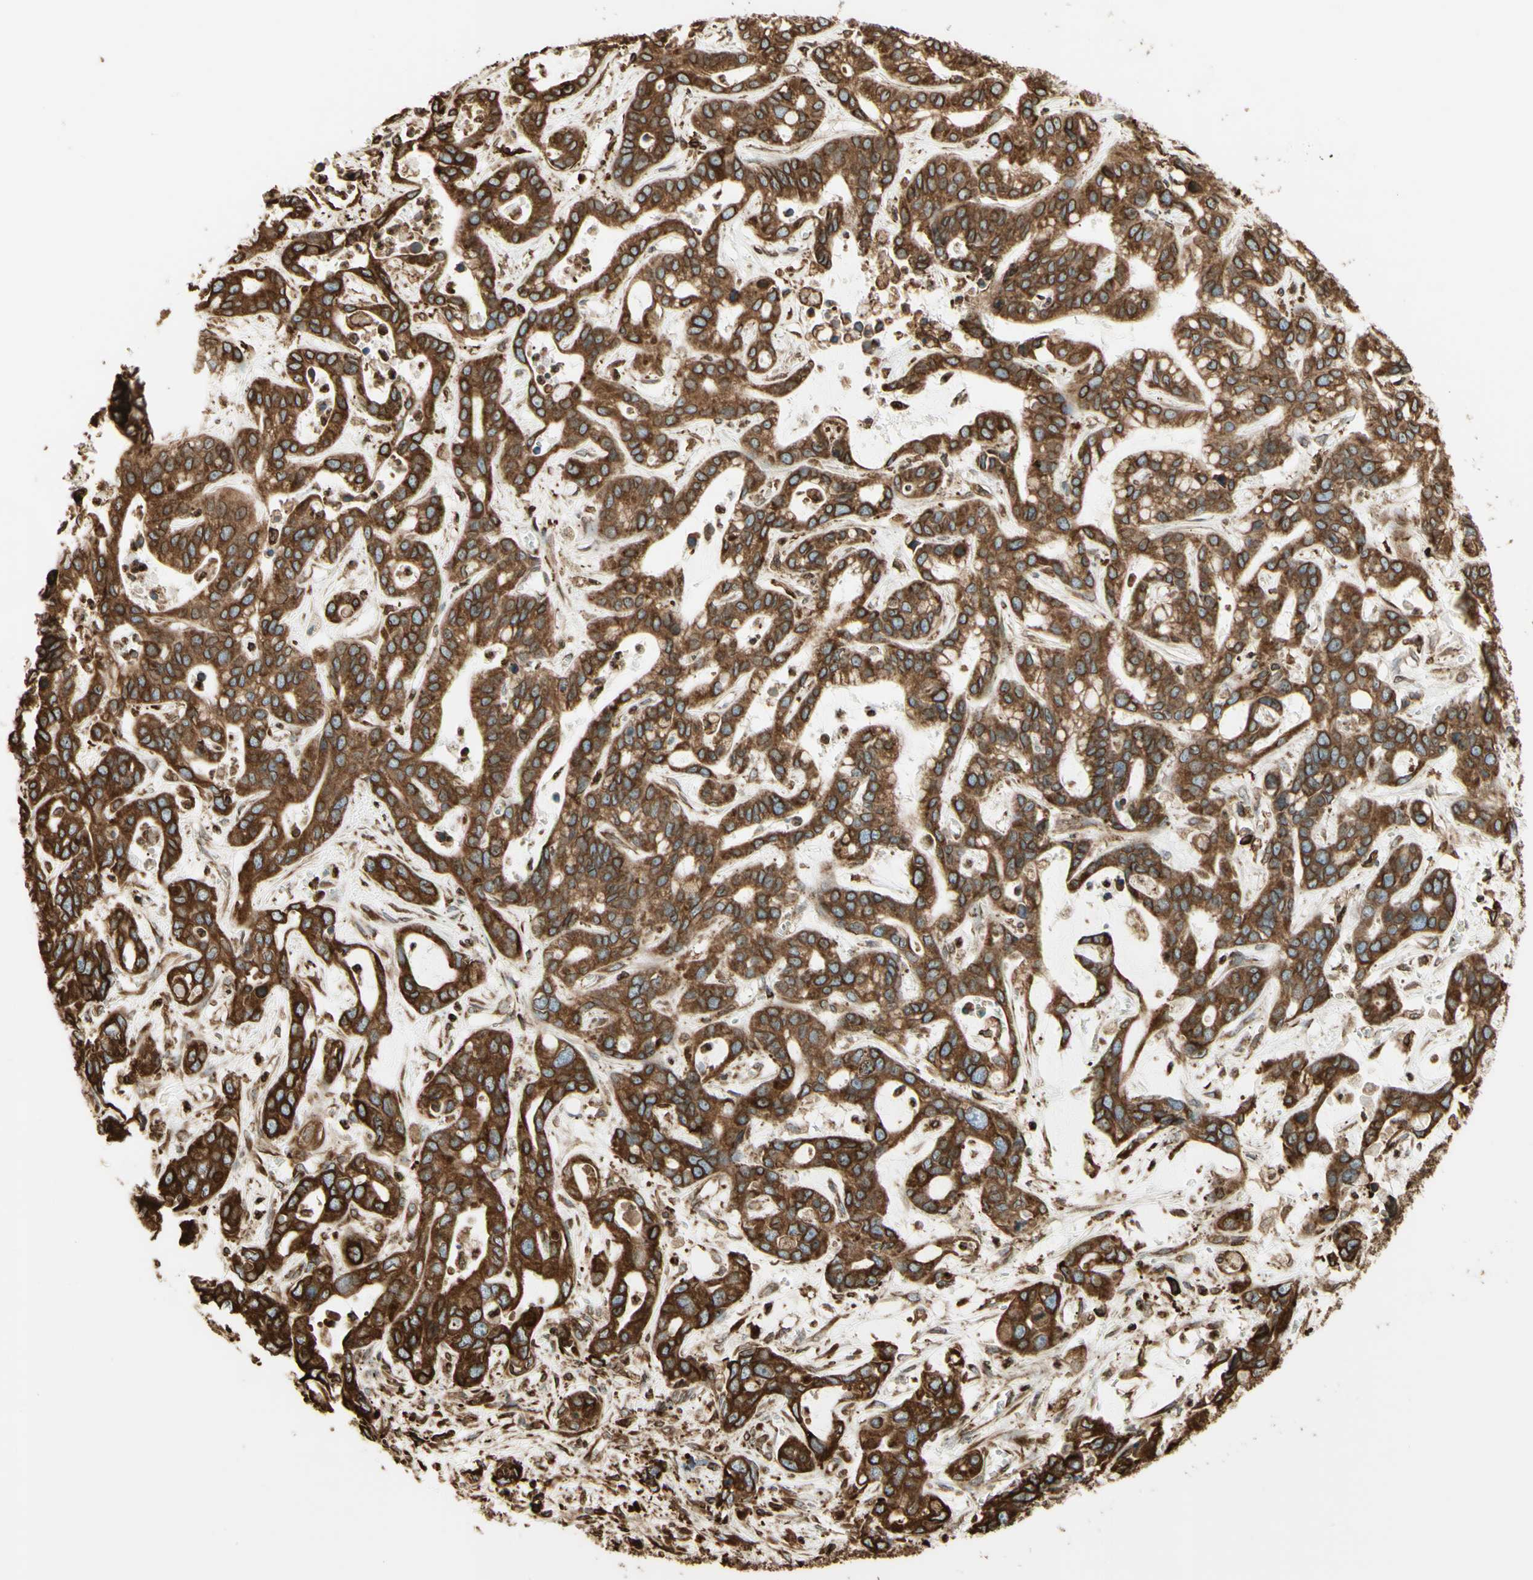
{"staining": {"intensity": "moderate", "quantity": ">75%", "location": "cytoplasmic/membranous"}, "tissue": "liver cancer", "cell_type": "Tumor cells", "image_type": "cancer", "snomed": [{"axis": "morphology", "description": "Cholangiocarcinoma"}, {"axis": "topography", "description": "Liver"}], "caption": "Protein staining demonstrates moderate cytoplasmic/membranous expression in approximately >75% of tumor cells in liver cancer (cholangiocarcinoma).", "gene": "CANX", "patient": {"sex": "female", "age": 65}}